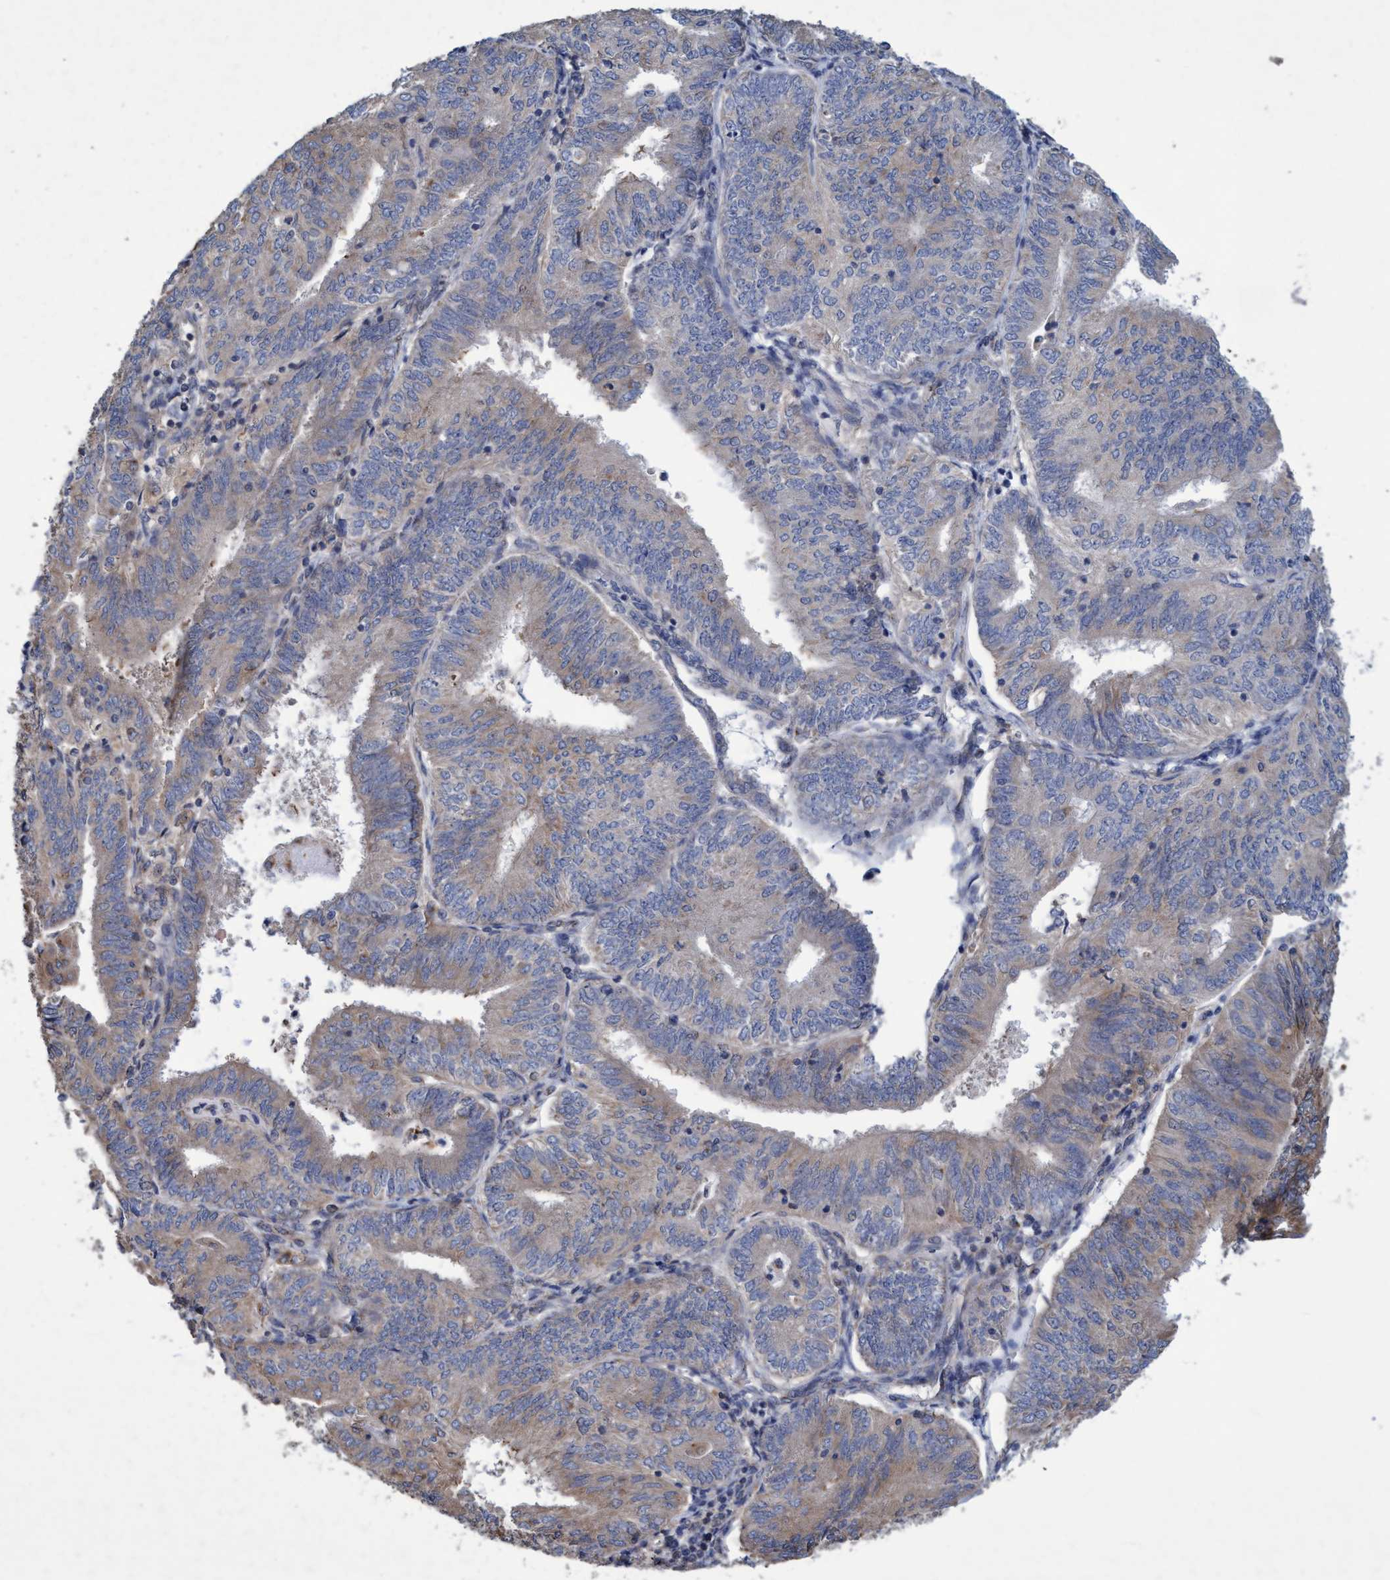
{"staining": {"intensity": "weak", "quantity": "25%-75%", "location": "cytoplasmic/membranous"}, "tissue": "endometrial cancer", "cell_type": "Tumor cells", "image_type": "cancer", "snomed": [{"axis": "morphology", "description": "Adenocarcinoma, NOS"}, {"axis": "topography", "description": "Endometrium"}], "caption": "Immunohistochemistry (DAB (3,3'-diaminobenzidine)) staining of endometrial cancer displays weak cytoplasmic/membranous protein staining in approximately 25%-75% of tumor cells.", "gene": "BICD2", "patient": {"sex": "female", "age": 58}}